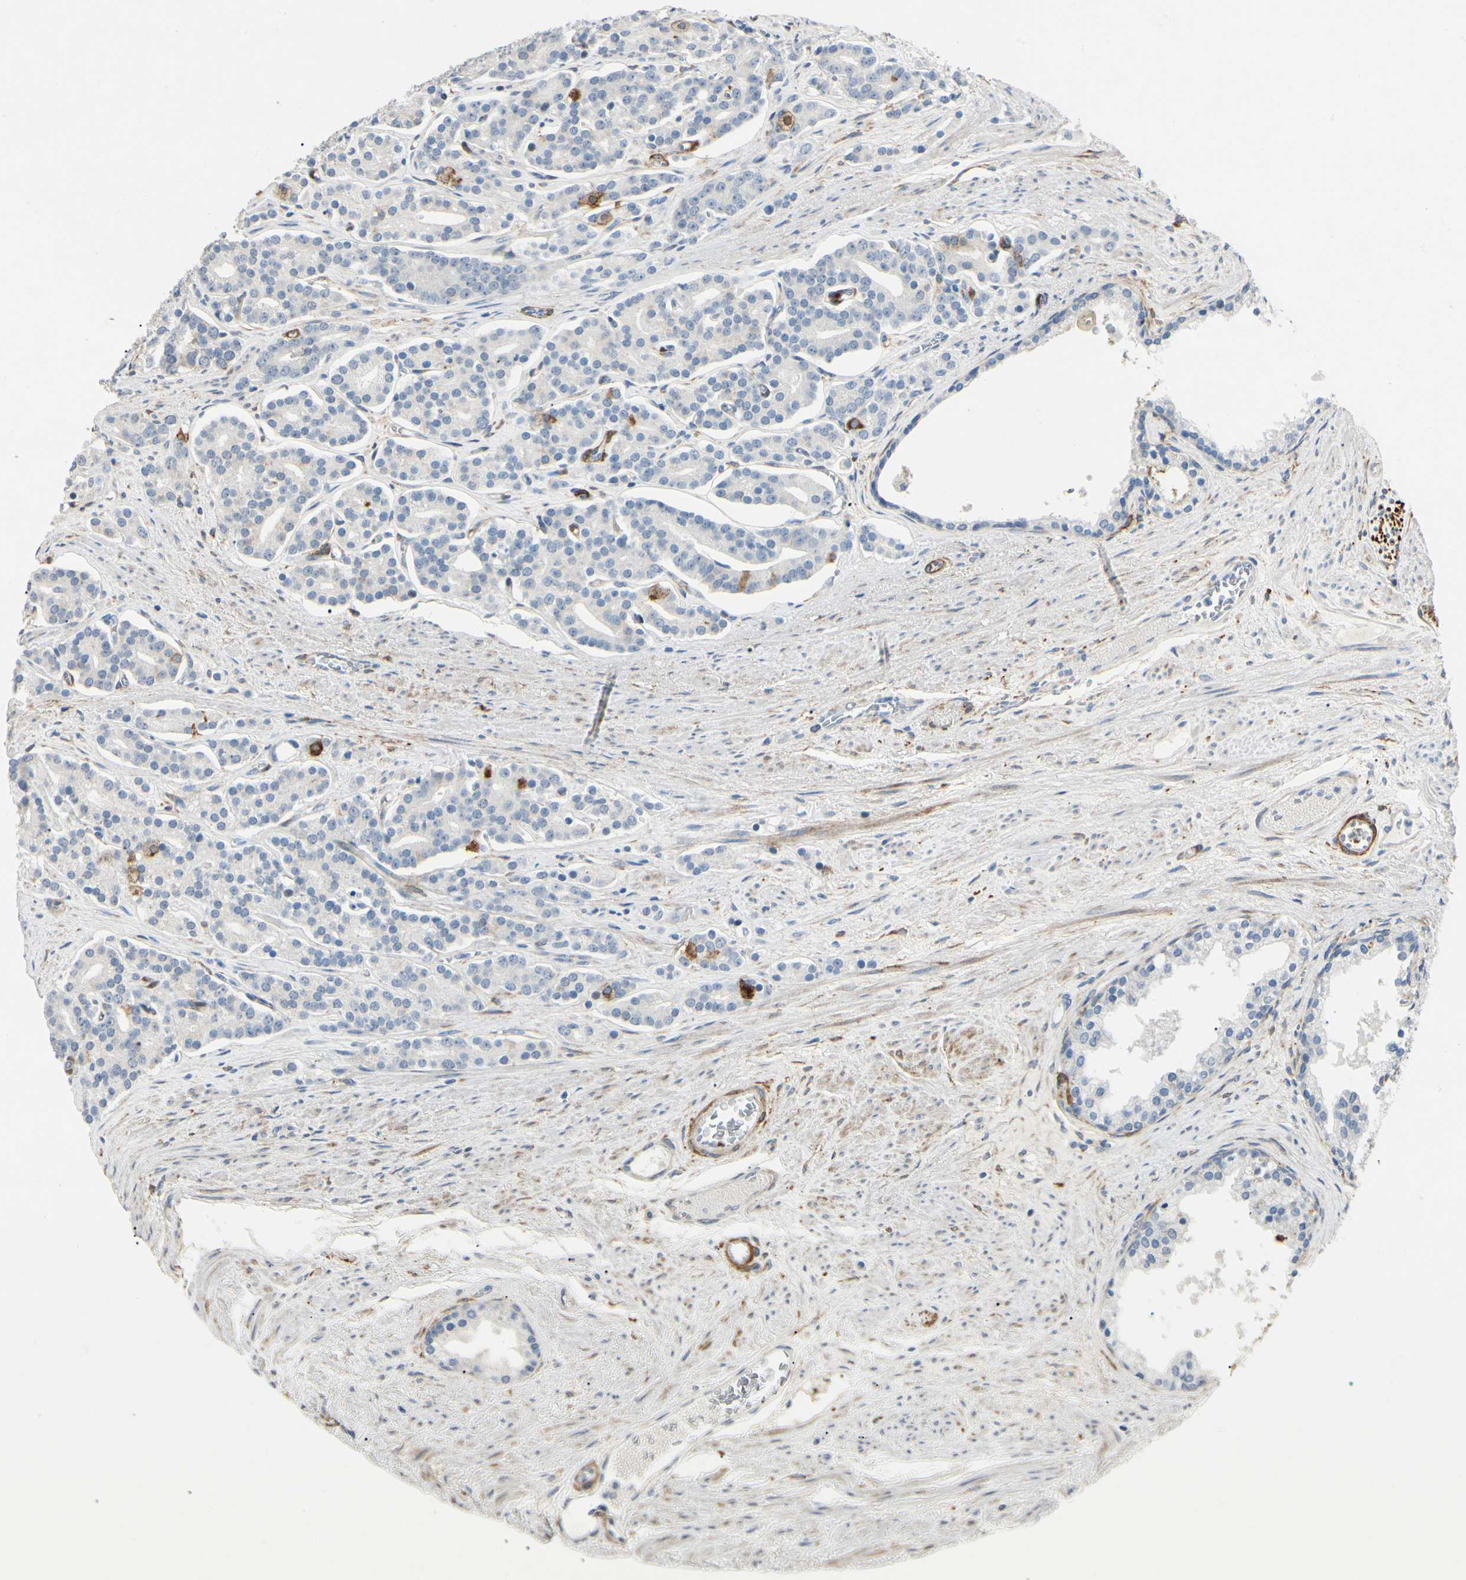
{"staining": {"intensity": "negative", "quantity": "none", "location": "none"}, "tissue": "prostate cancer", "cell_type": "Tumor cells", "image_type": "cancer", "snomed": [{"axis": "morphology", "description": "Adenocarcinoma, Low grade"}, {"axis": "topography", "description": "Prostate"}], "caption": "High magnification brightfield microscopy of prostate cancer (low-grade adenocarcinoma) stained with DAB (brown) and counterstained with hematoxylin (blue): tumor cells show no significant expression.", "gene": "AMPH", "patient": {"sex": "male", "age": 63}}